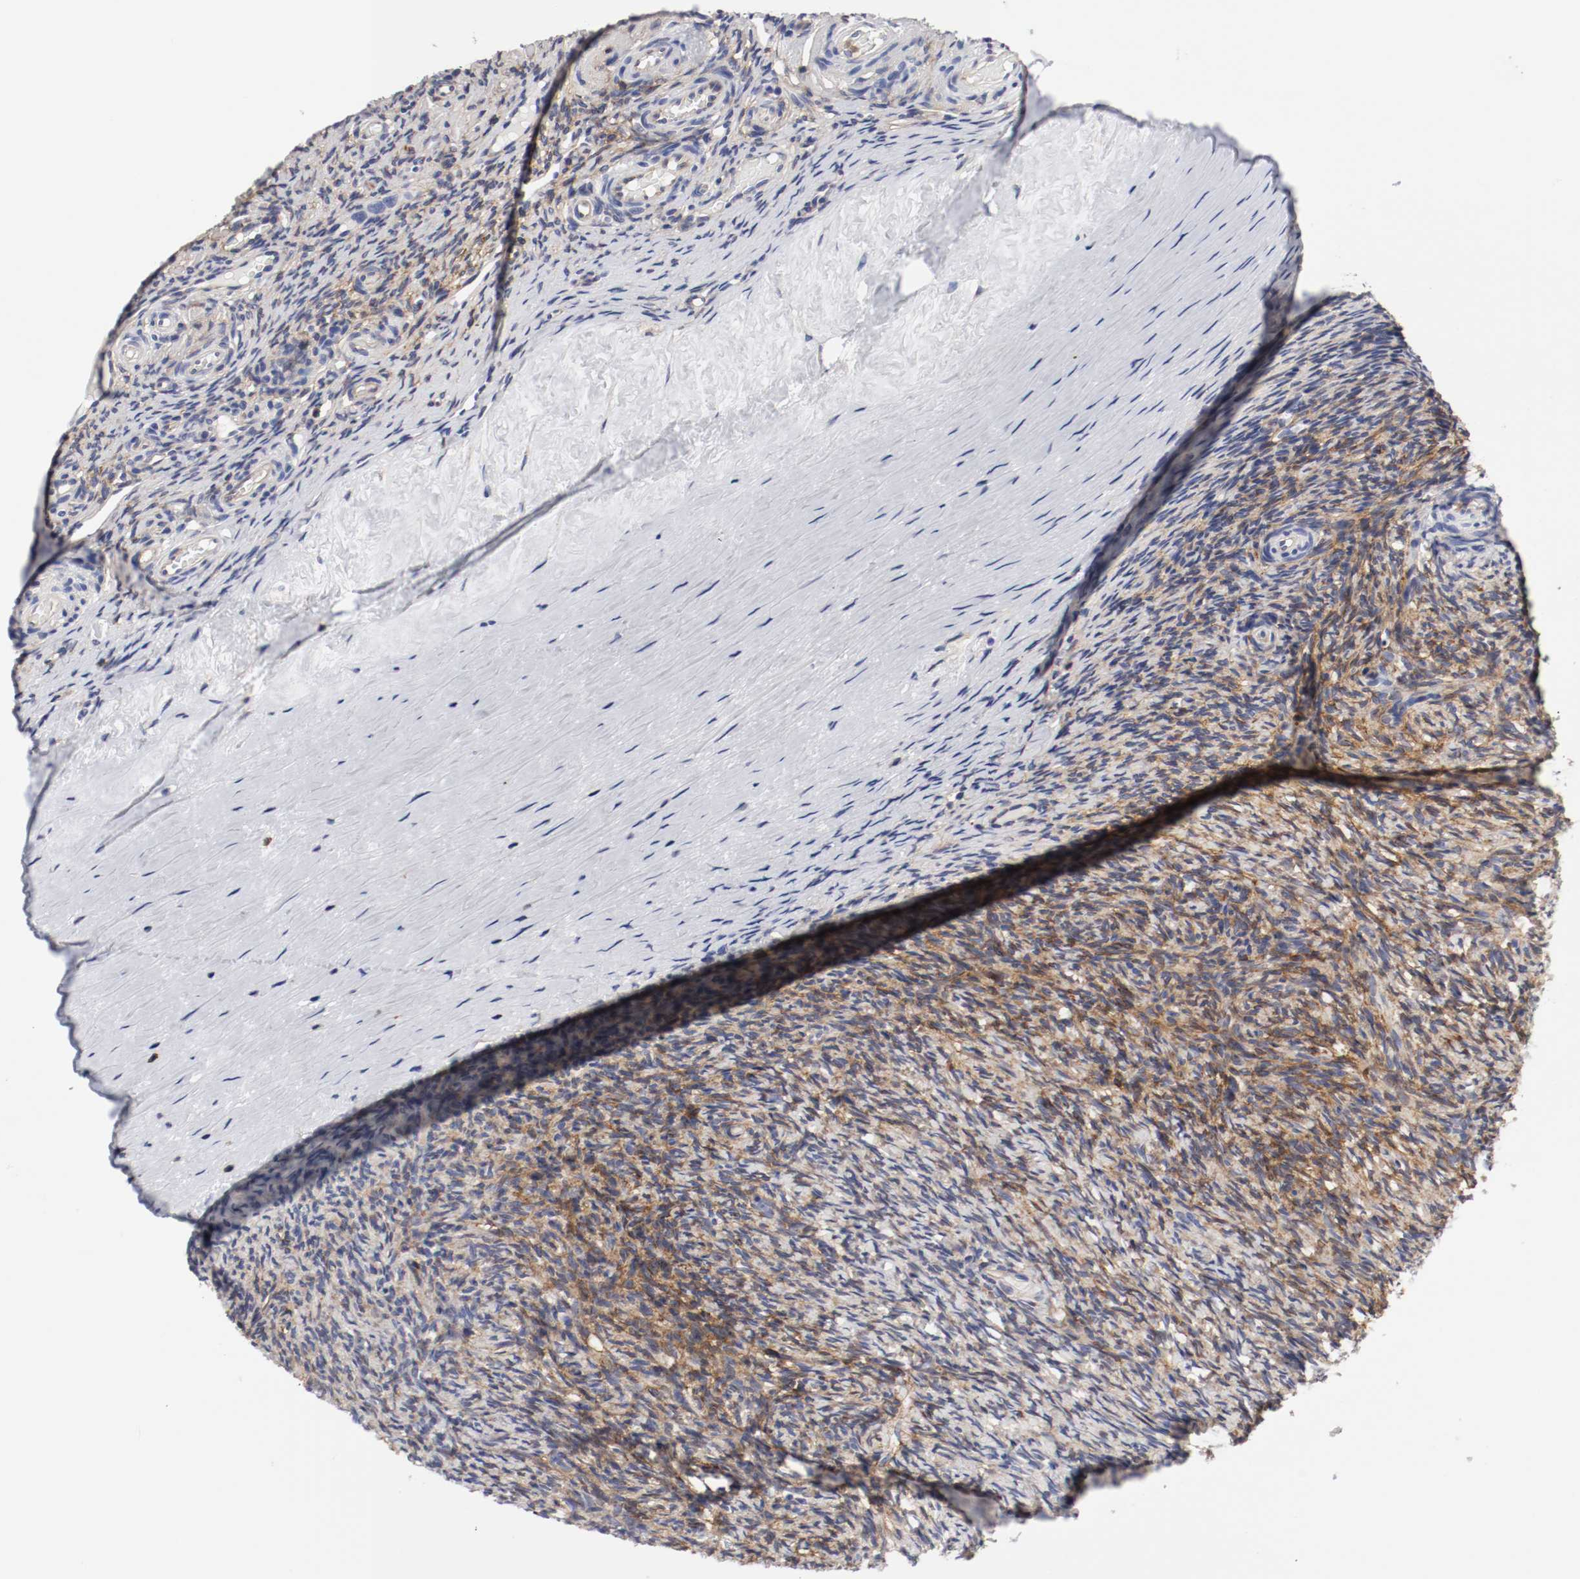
{"staining": {"intensity": "moderate", "quantity": "25%-75%", "location": "cytoplasmic/membranous"}, "tissue": "ovary", "cell_type": "Follicle cells", "image_type": "normal", "snomed": [{"axis": "morphology", "description": "Normal tissue, NOS"}, {"axis": "topography", "description": "Ovary"}], "caption": "Protein positivity by immunohistochemistry (IHC) shows moderate cytoplasmic/membranous positivity in about 25%-75% of follicle cells in benign ovary.", "gene": "IFITM1", "patient": {"sex": "female", "age": 60}}